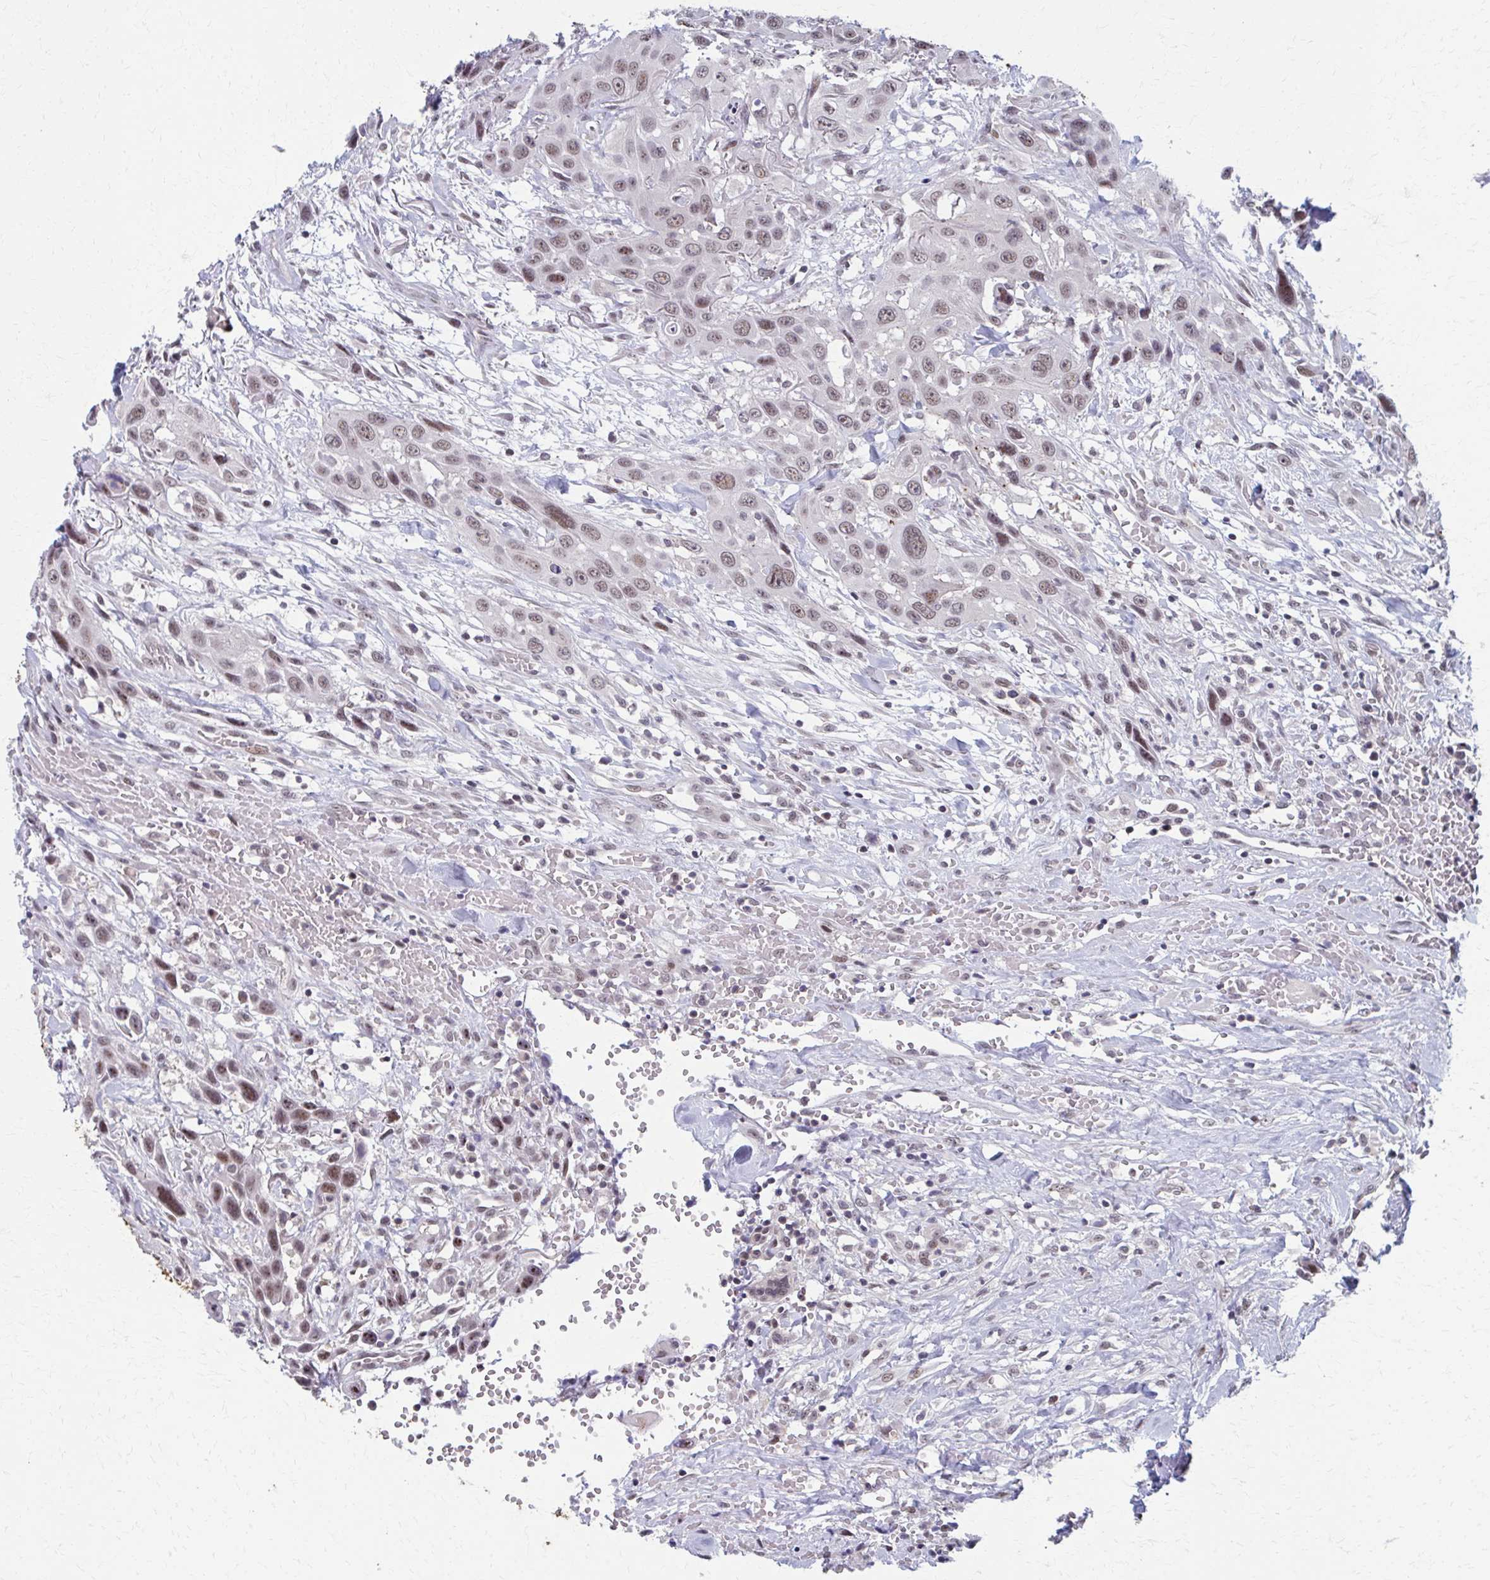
{"staining": {"intensity": "weak", "quantity": ">75%", "location": "nuclear"}, "tissue": "head and neck cancer", "cell_type": "Tumor cells", "image_type": "cancer", "snomed": [{"axis": "morphology", "description": "Squamous cell carcinoma, NOS"}, {"axis": "topography", "description": "Head-Neck"}], "caption": "Head and neck squamous cell carcinoma tissue demonstrates weak nuclear staining in approximately >75% of tumor cells, visualized by immunohistochemistry. The protein of interest is stained brown, and the nuclei are stained in blue (DAB IHC with brightfield microscopy, high magnification).", "gene": "SETBP1", "patient": {"sex": "male", "age": 81}}